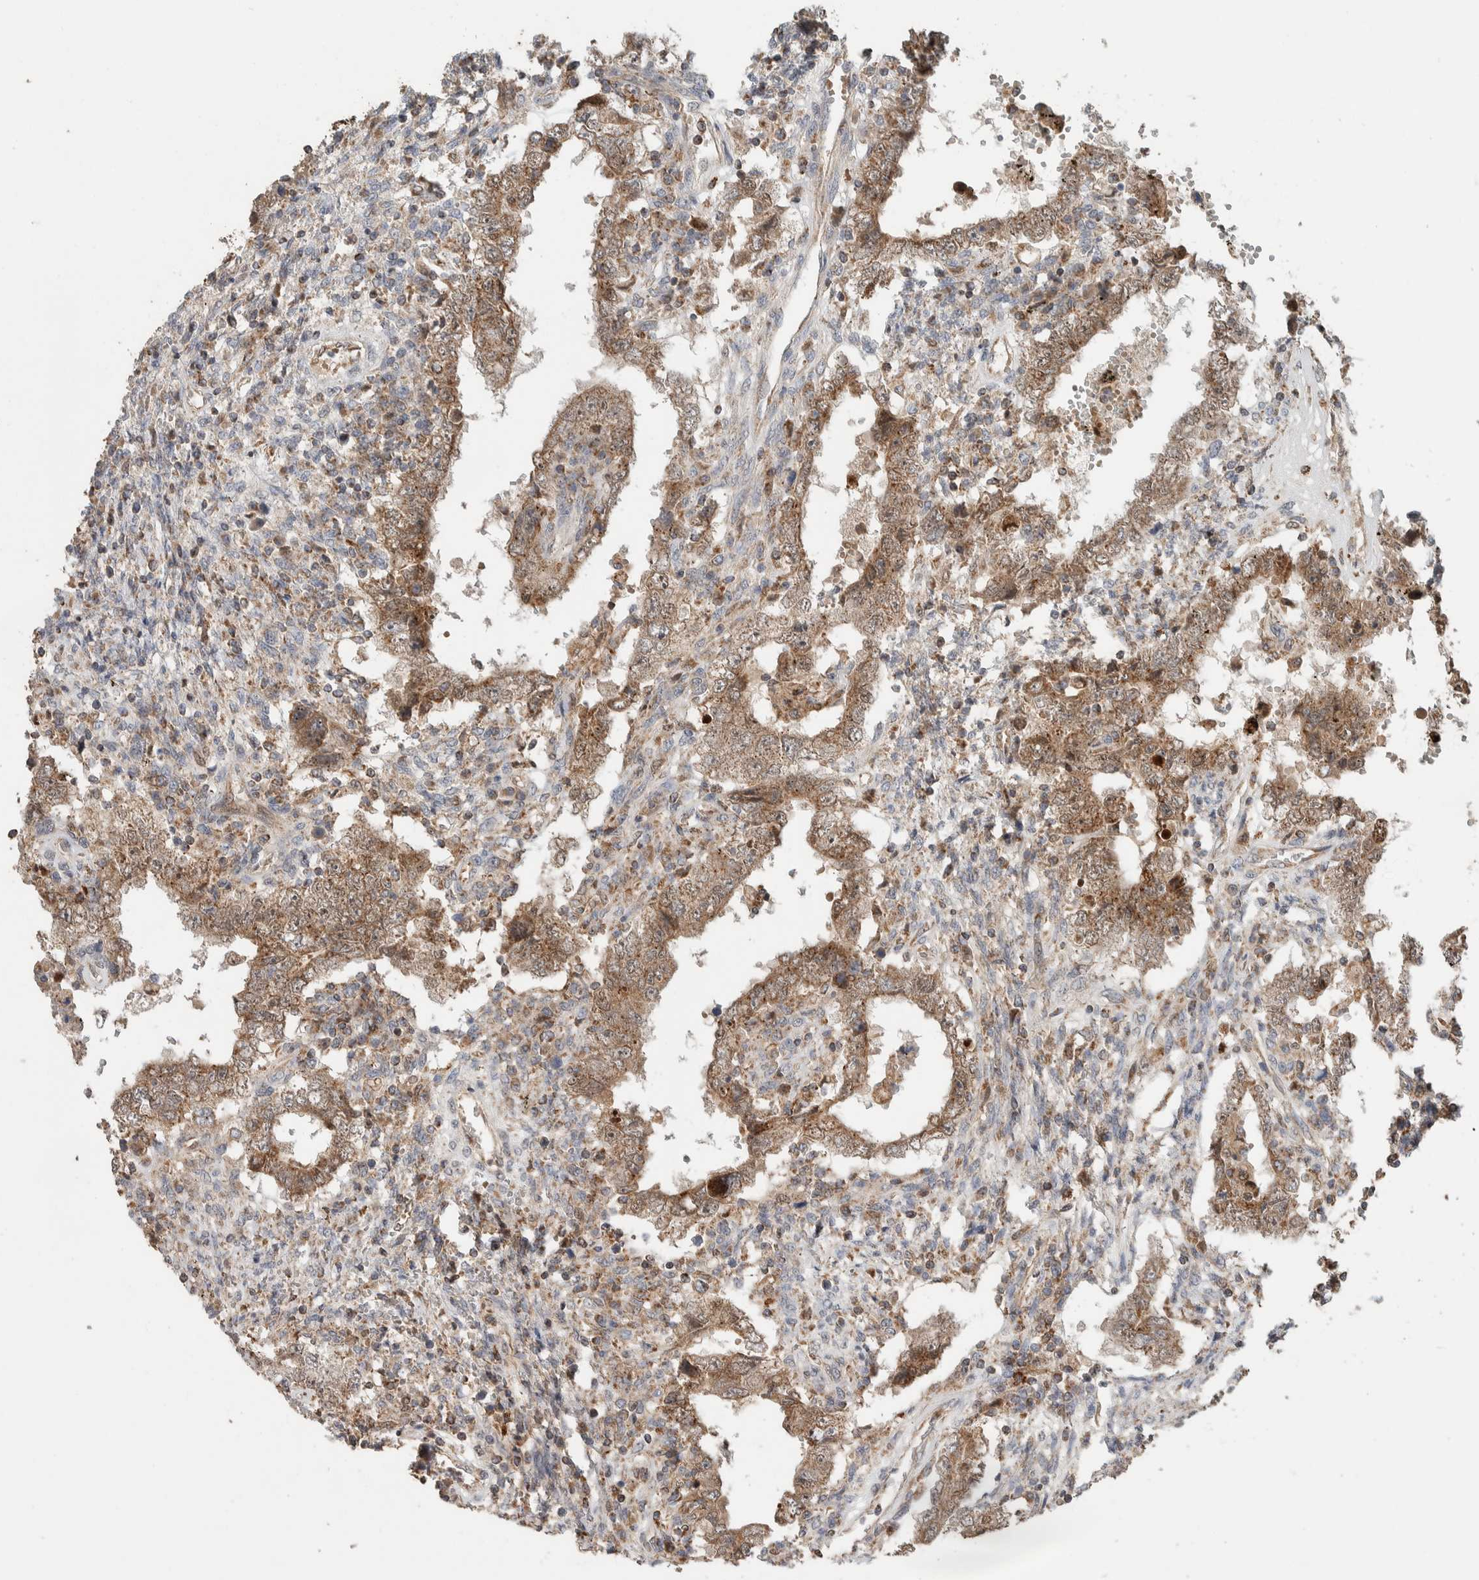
{"staining": {"intensity": "moderate", "quantity": ">75%", "location": "cytoplasmic/membranous"}, "tissue": "testis cancer", "cell_type": "Tumor cells", "image_type": "cancer", "snomed": [{"axis": "morphology", "description": "Carcinoma, Embryonal, NOS"}, {"axis": "topography", "description": "Testis"}], "caption": "A brown stain labels moderate cytoplasmic/membranous positivity of a protein in human testis cancer tumor cells.", "gene": "VPS53", "patient": {"sex": "male", "age": 26}}